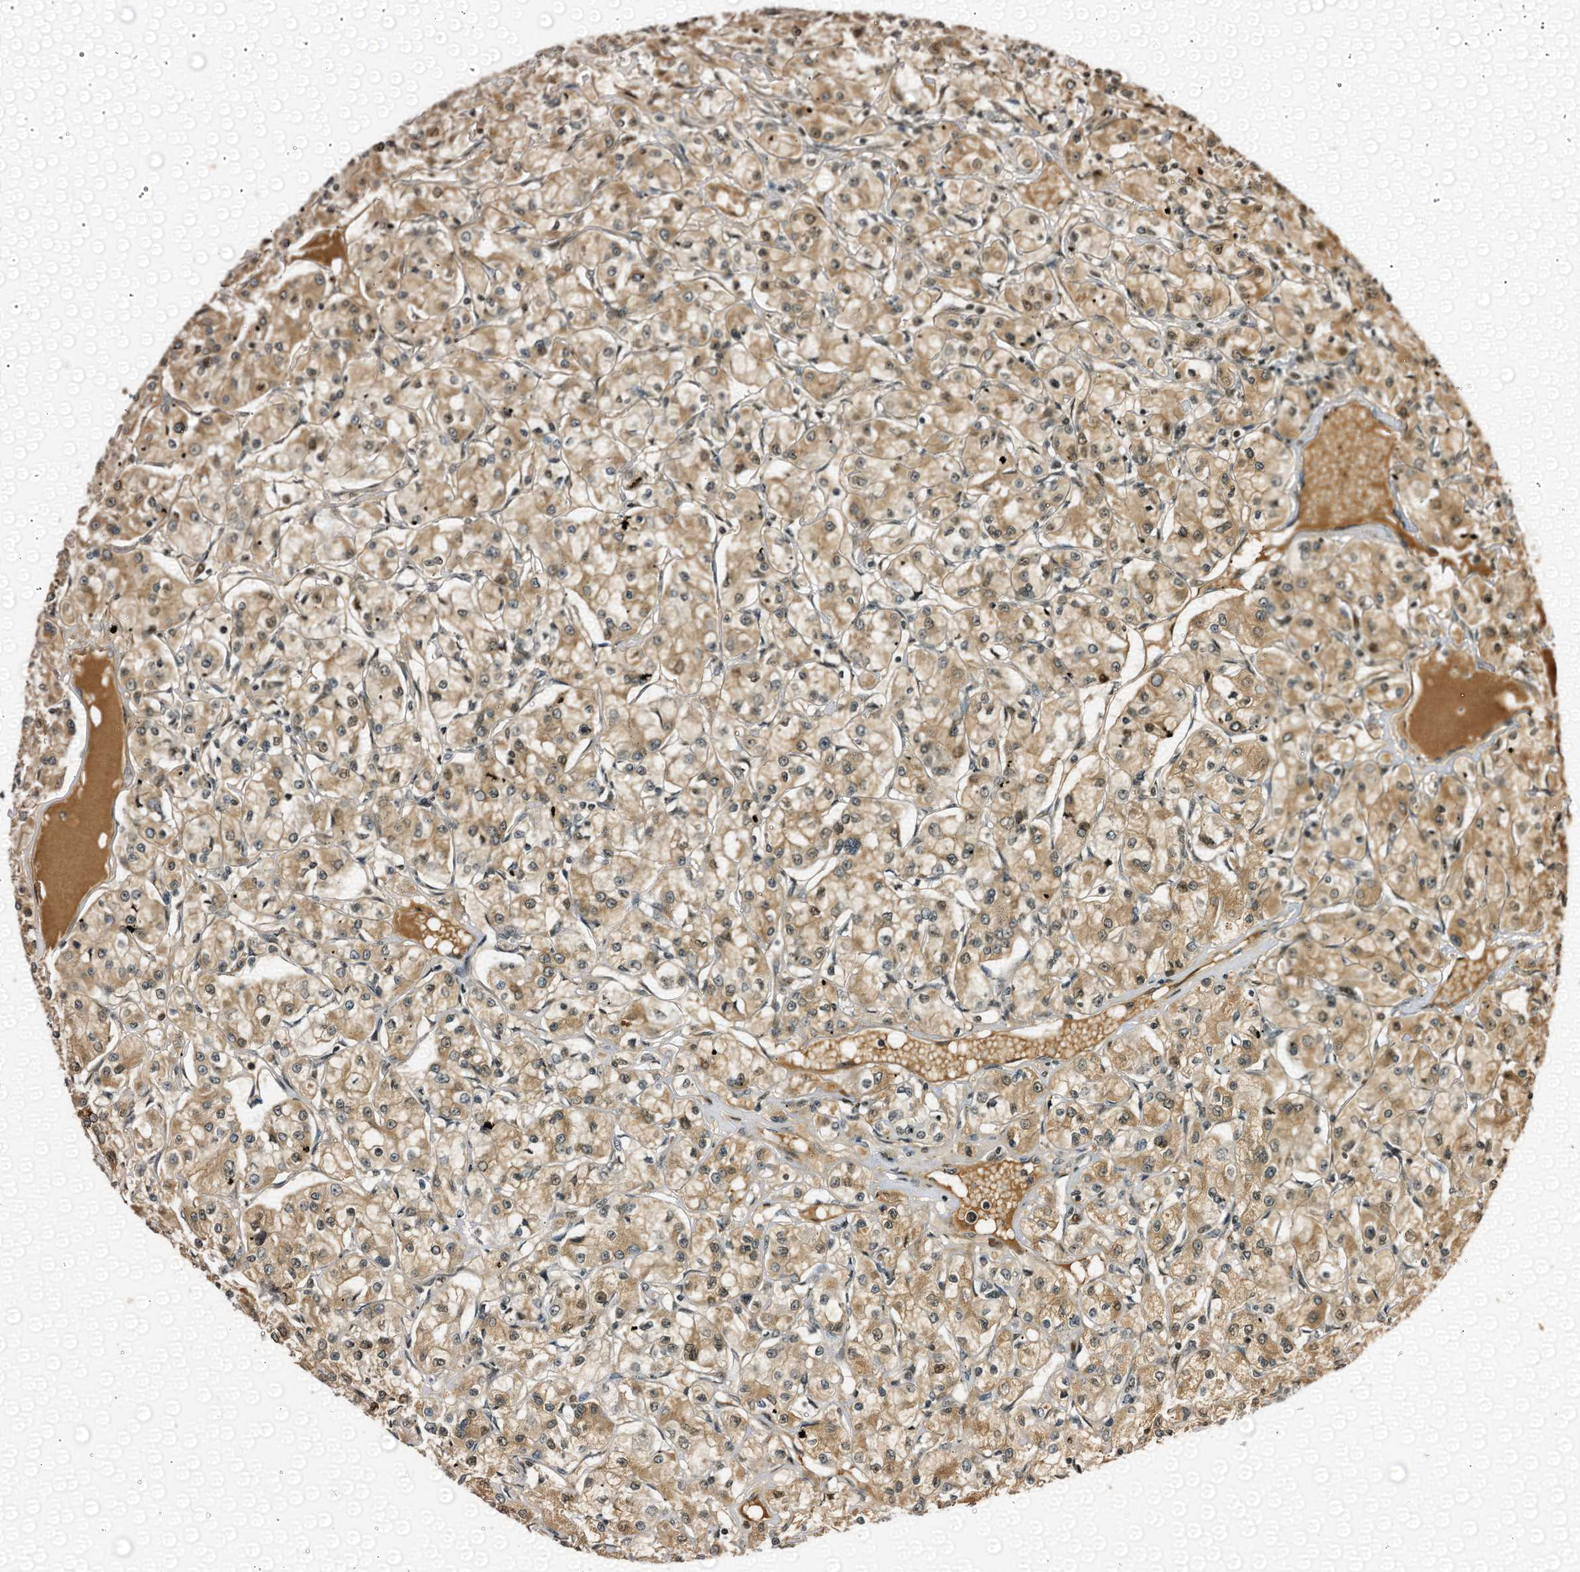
{"staining": {"intensity": "moderate", "quantity": ">75%", "location": "cytoplasmic/membranous"}, "tissue": "renal cancer", "cell_type": "Tumor cells", "image_type": "cancer", "snomed": [{"axis": "morphology", "description": "Adenocarcinoma, NOS"}, {"axis": "topography", "description": "Kidney"}], "caption": "This micrograph exhibits immunohistochemistry staining of human adenocarcinoma (renal), with medium moderate cytoplasmic/membranous expression in approximately >75% of tumor cells.", "gene": "TRAPPC4", "patient": {"sex": "female", "age": 59}}